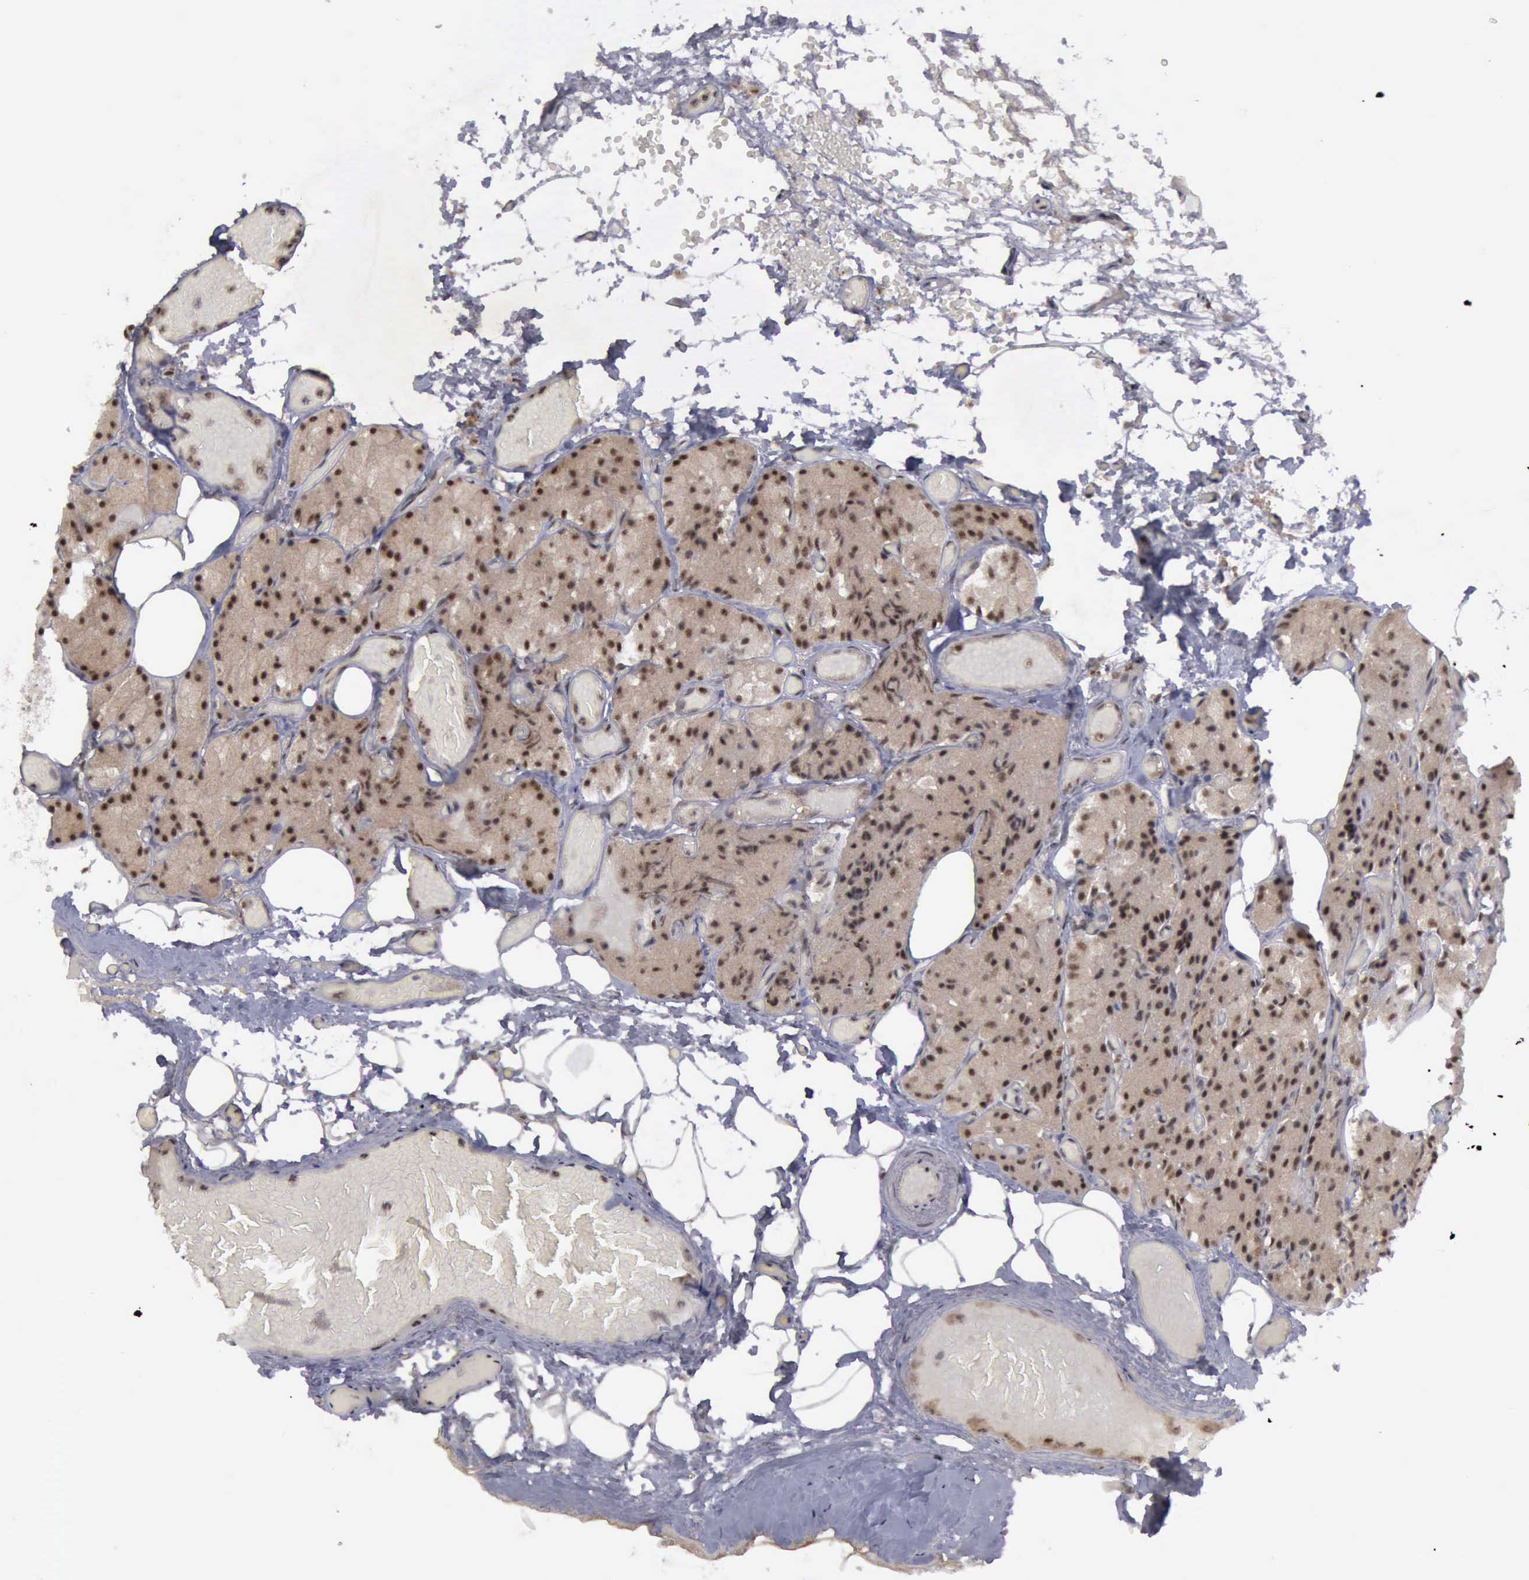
{"staining": {"intensity": "strong", "quantity": ">75%", "location": "cytoplasmic/membranous,nuclear"}, "tissue": "parathyroid gland", "cell_type": "Glandular cells", "image_type": "normal", "snomed": [{"axis": "morphology", "description": "Normal tissue, NOS"}, {"axis": "topography", "description": "Skeletal muscle"}, {"axis": "topography", "description": "Parathyroid gland"}], "caption": "High-magnification brightfield microscopy of unremarkable parathyroid gland stained with DAB (3,3'-diaminobenzidine) (brown) and counterstained with hematoxylin (blue). glandular cells exhibit strong cytoplasmic/membranous,nuclear positivity is present in about>75% of cells.", "gene": "ATM", "patient": {"sex": "female", "age": 37}}